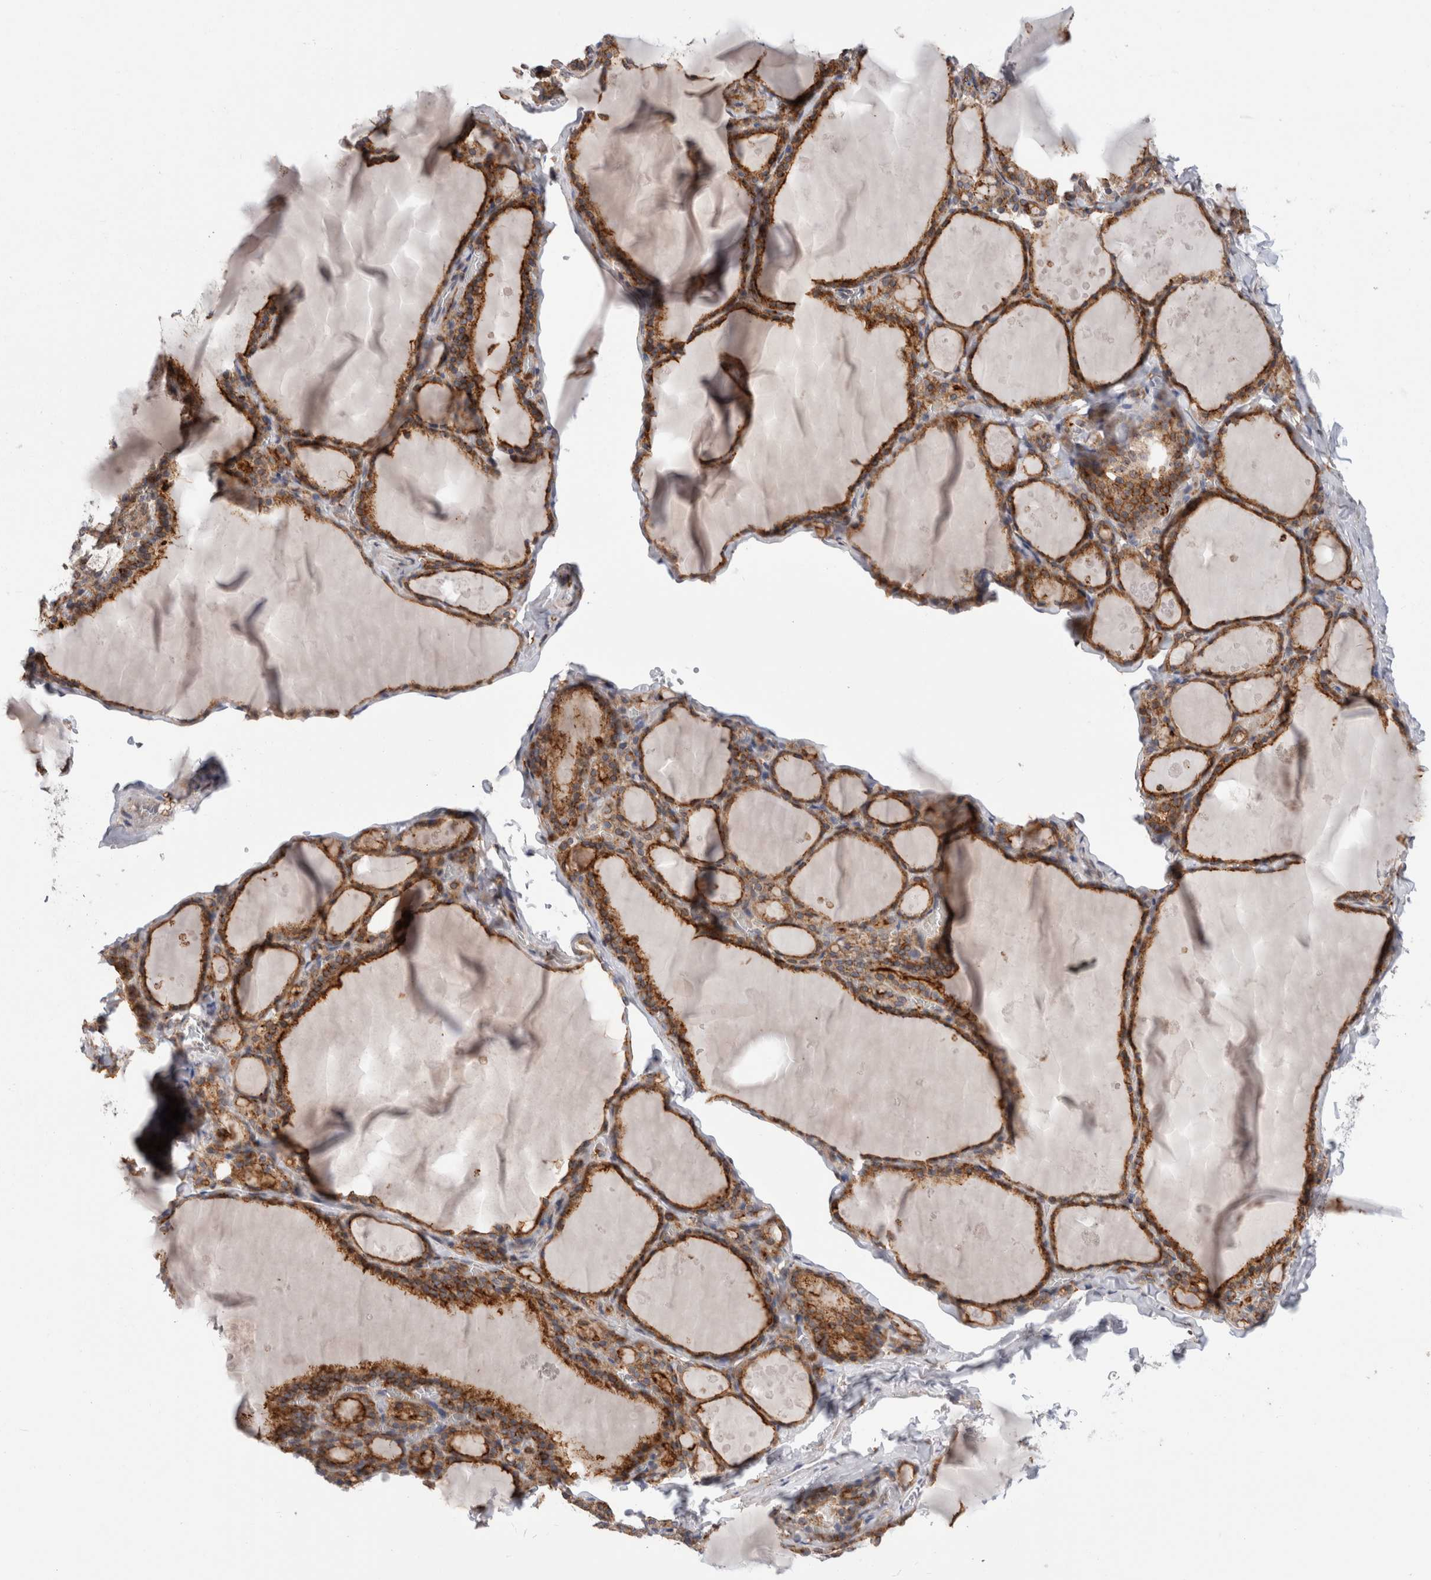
{"staining": {"intensity": "moderate", "quantity": ">75%", "location": "cytoplasmic/membranous"}, "tissue": "thyroid gland", "cell_type": "Glandular cells", "image_type": "normal", "snomed": [{"axis": "morphology", "description": "Normal tissue, NOS"}, {"axis": "topography", "description": "Thyroid gland"}], "caption": "Immunohistochemistry staining of benign thyroid gland, which demonstrates medium levels of moderate cytoplasmic/membranous staining in approximately >75% of glandular cells indicating moderate cytoplasmic/membranous protein staining. The staining was performed using DAB (brown) for protein detection and nuclei were counterstained in hematoxylin (blue).", "gene": "CCDC88B", "patient": {"sex": "male", "age": 56}}